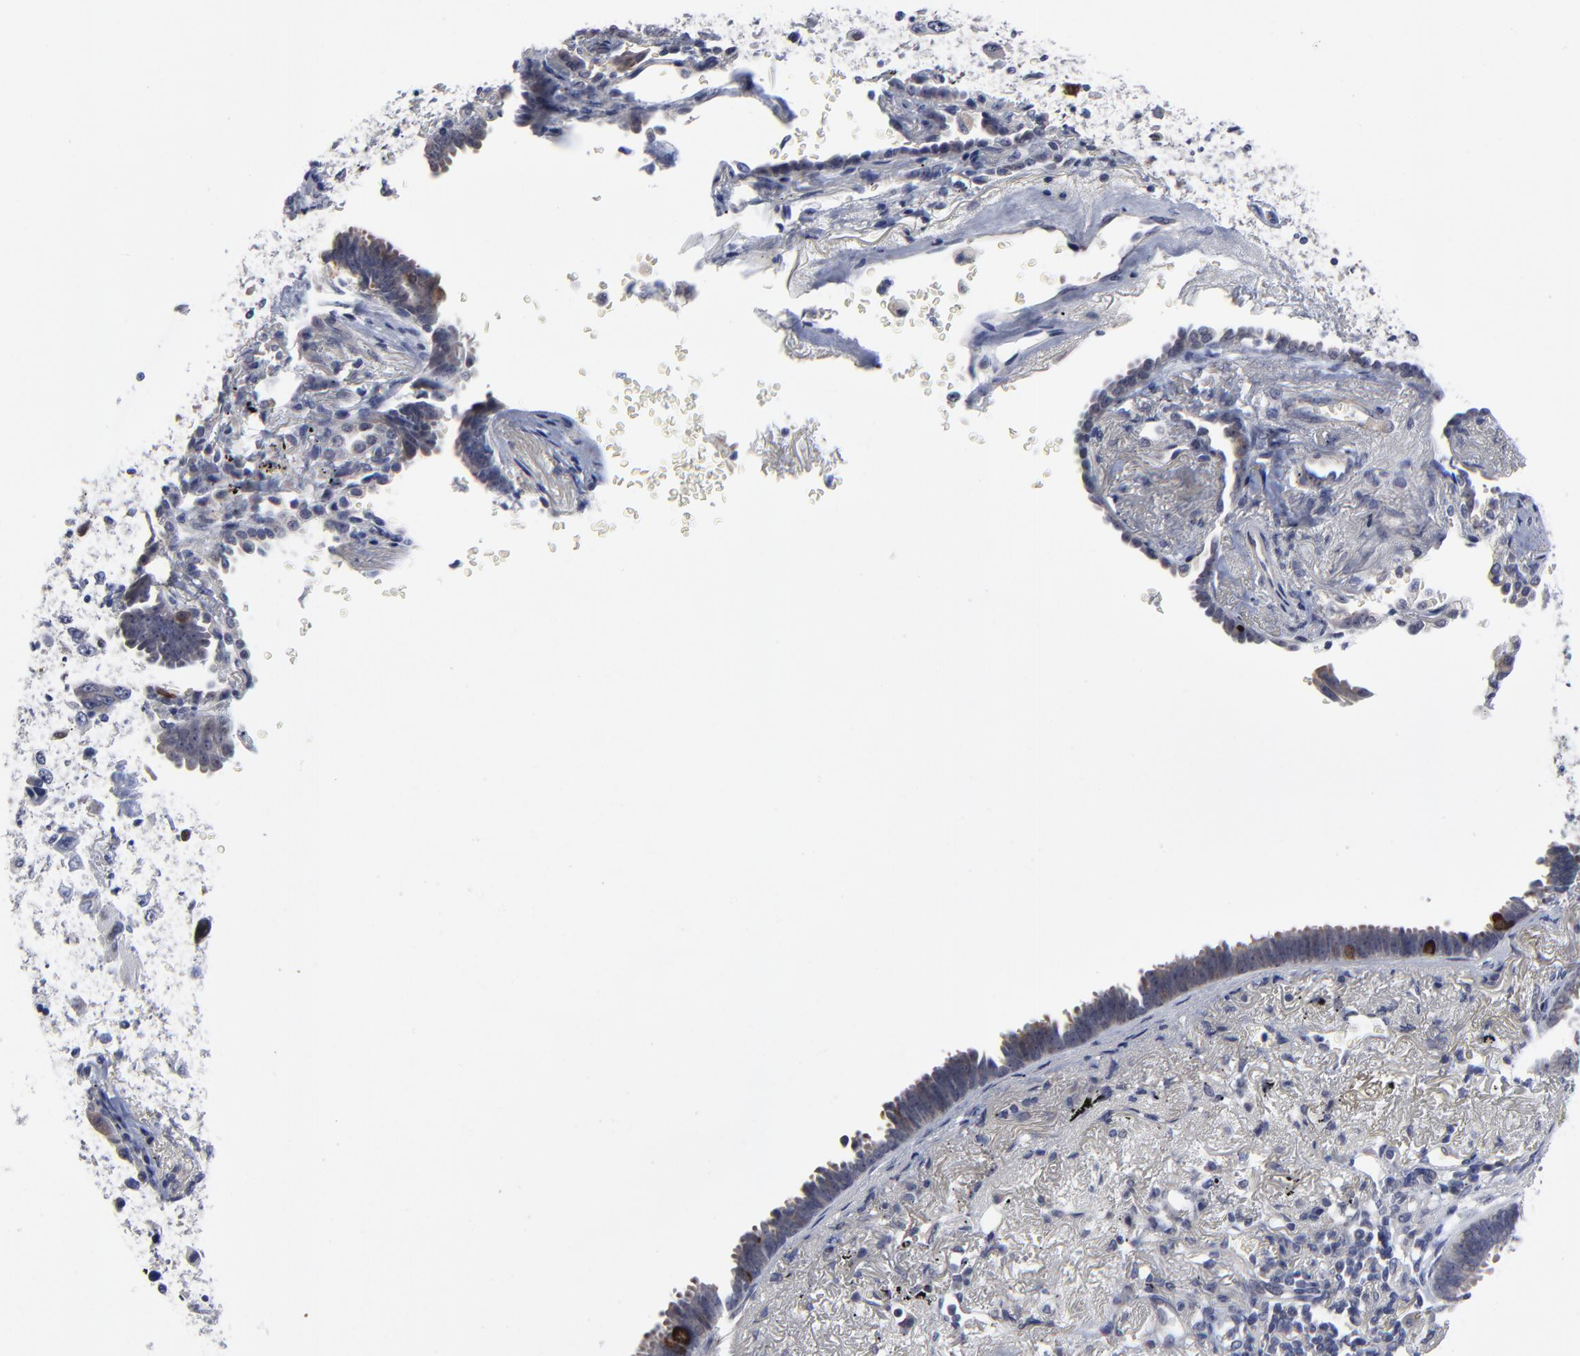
{"staining": {"intensity": "strong", "quantity": "<25%", "location": "cytoplasmic/membranous"}, "tissue": "lung cancer", "cell_type": "Tumor cells", "image_type": "cancer", "snomed": [{"axis": "morphology", "description": "Adenocarcinoma, NOS"}, {"axis": "topography", "description": "Lung"}], "caption": "Lung adenocarcinoma stained with a brown dye demonstrates strong cytoplasmic/membranous positive positivity in approximately <25% of tumor cells.", "gene": "MAGEA10", "patient": {"sex": "female", "age": 64}}